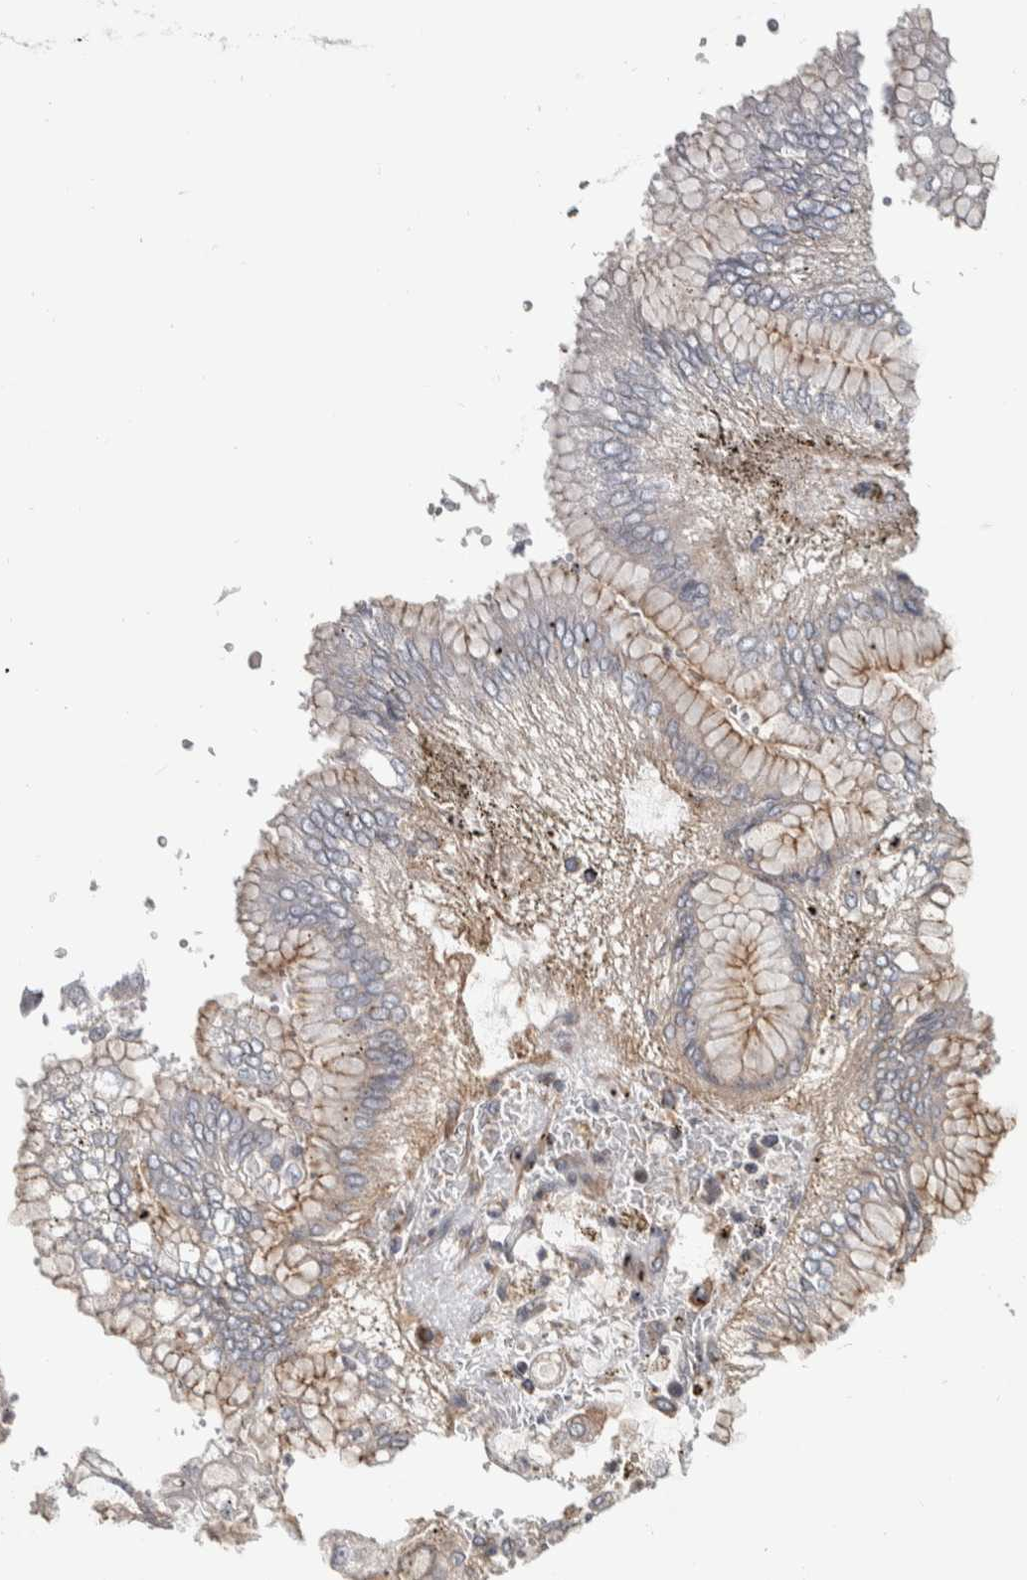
{"staining": {"intensity": "moderate", "quantity": "25%-75%", "location": "cytoplasmic/membranous"}, "tissue": "stomach cancer", "cell_type": "Tumor cells", "image_type": "cancer", "snomed": [{"axis": "morphology", "description": "Adenocarcinoma, NOS"}, {"axis": "topography", "description": "Stomach"}], "caption": "Moderate cytoplasmic/membranous positivity for a protein is present in approximately 25%-75% of tumor cells of adenocarcinoma (stomach) using immunohistochemistry (IHC).", "gene": "CHMP4C", "patient": {"sex": "male", "age": 76}}